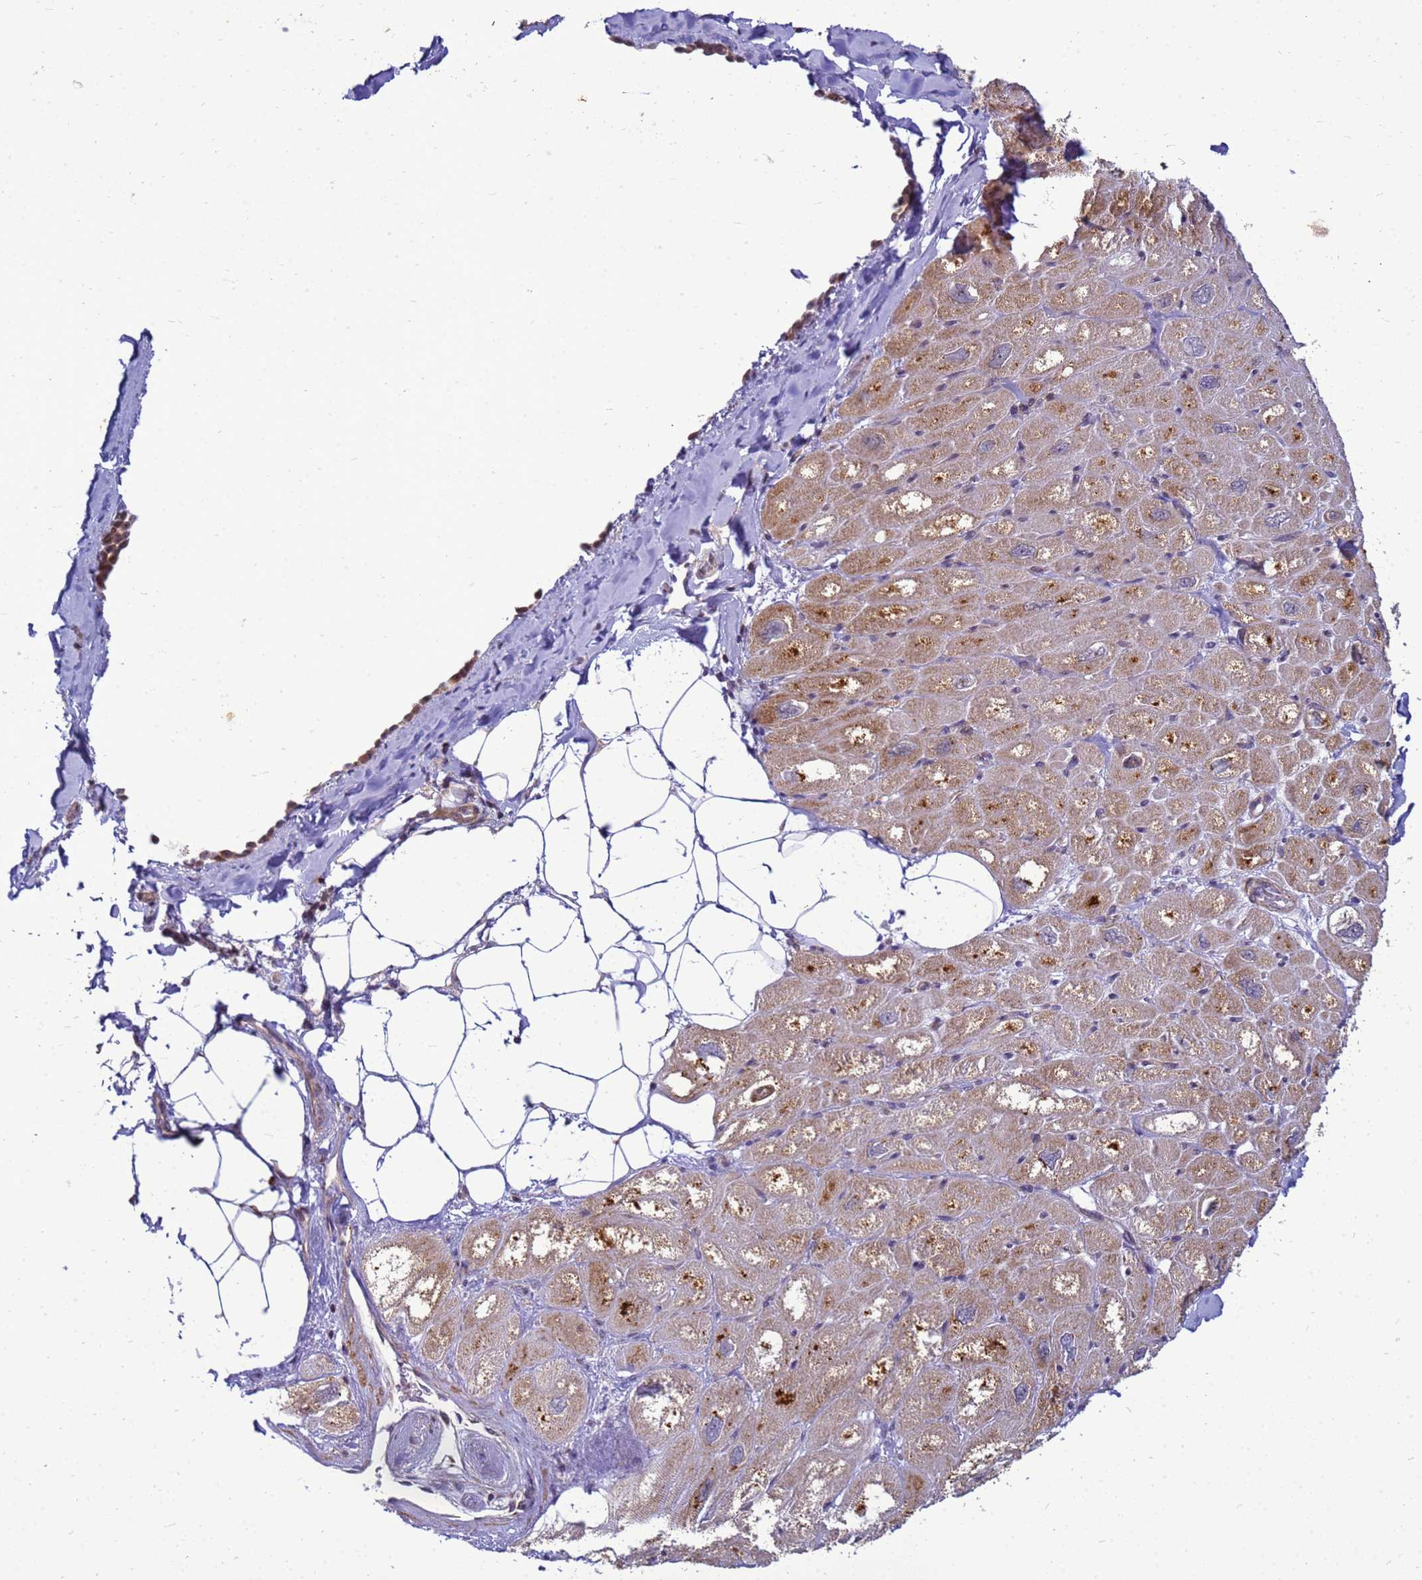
{"staining": {"intensity": "moderate", "quantity": "25%-75%", "location": "cytoplasmic/membranous"}, "tissue": "heart muscle", "cell_type": "Cardiomyocytes", "image_type": "normal", "snomed": [{"axis": "morphology", "description": "Normal tissue, NOS"}, {"axis": "topography", "description": "Heart"}], "caption": "Protein expression analysis of unremarkable heart muscle displays moderate cytoplasmic/membranous staining in approximately 25%-75% of cardiomyocytes. The protein of interest is shown in brown color, while the nuclei are stained blue.", "gene": "C12orf43", "patient": {"sex": "male", "age": 50}}